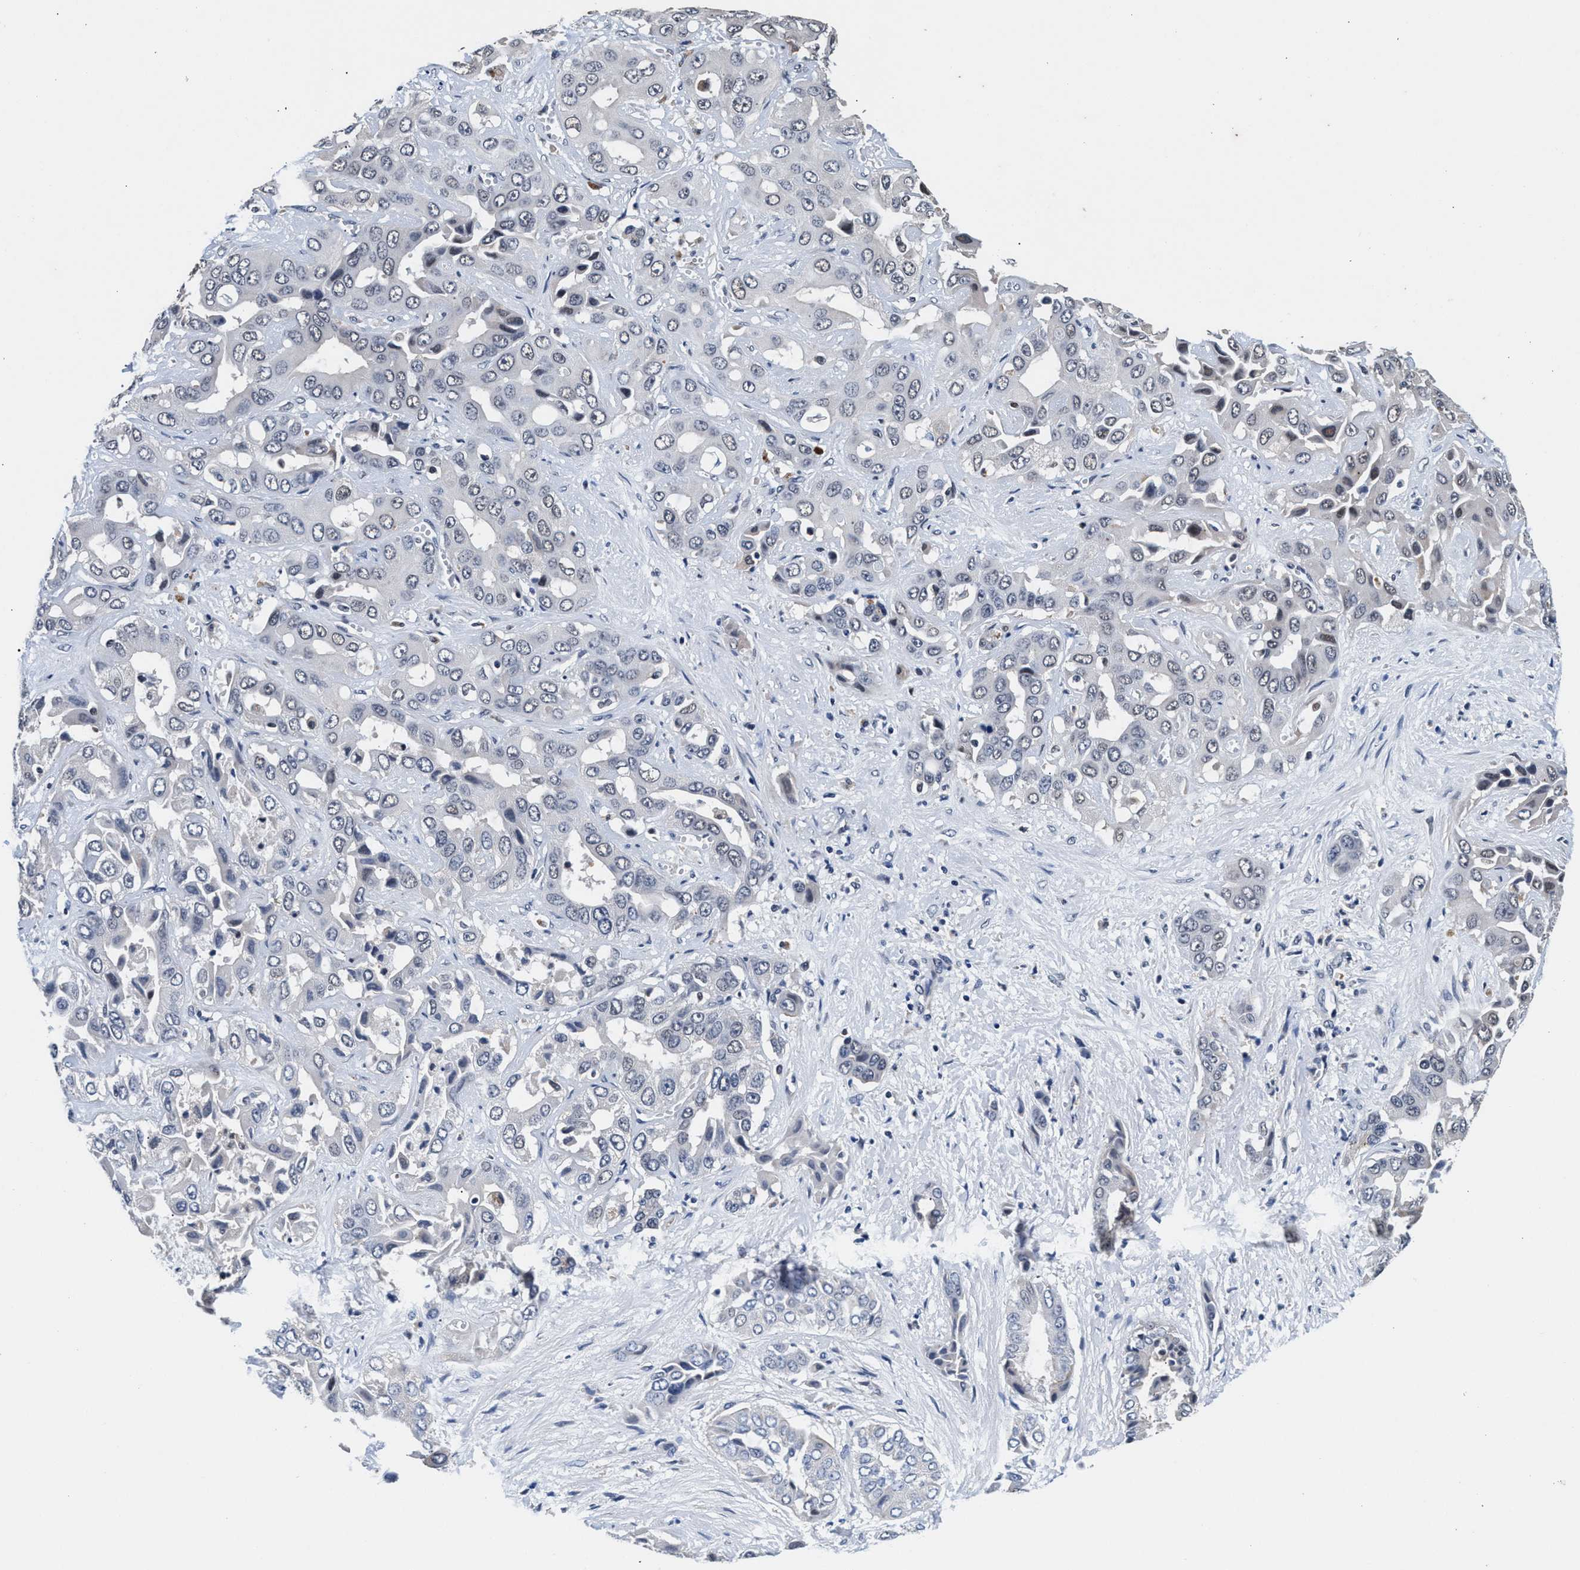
{"staining": {"intensity": "weak", "quantity": "<25%", "location": "nuclear"}, "tissue": "liver cancer", "cell_type": "Tumor cells", "image_type": "cancer", "snomed": [{"axis": "morphology", "description": "Cholangiocarcinoma"}, {"axis": "topography", "description": "Liver"}], "caption": "Tumor cells show no significant protein expression in liver cancer.", "gene": "USP16", "patient": {"sex": "female", "age": 52}}